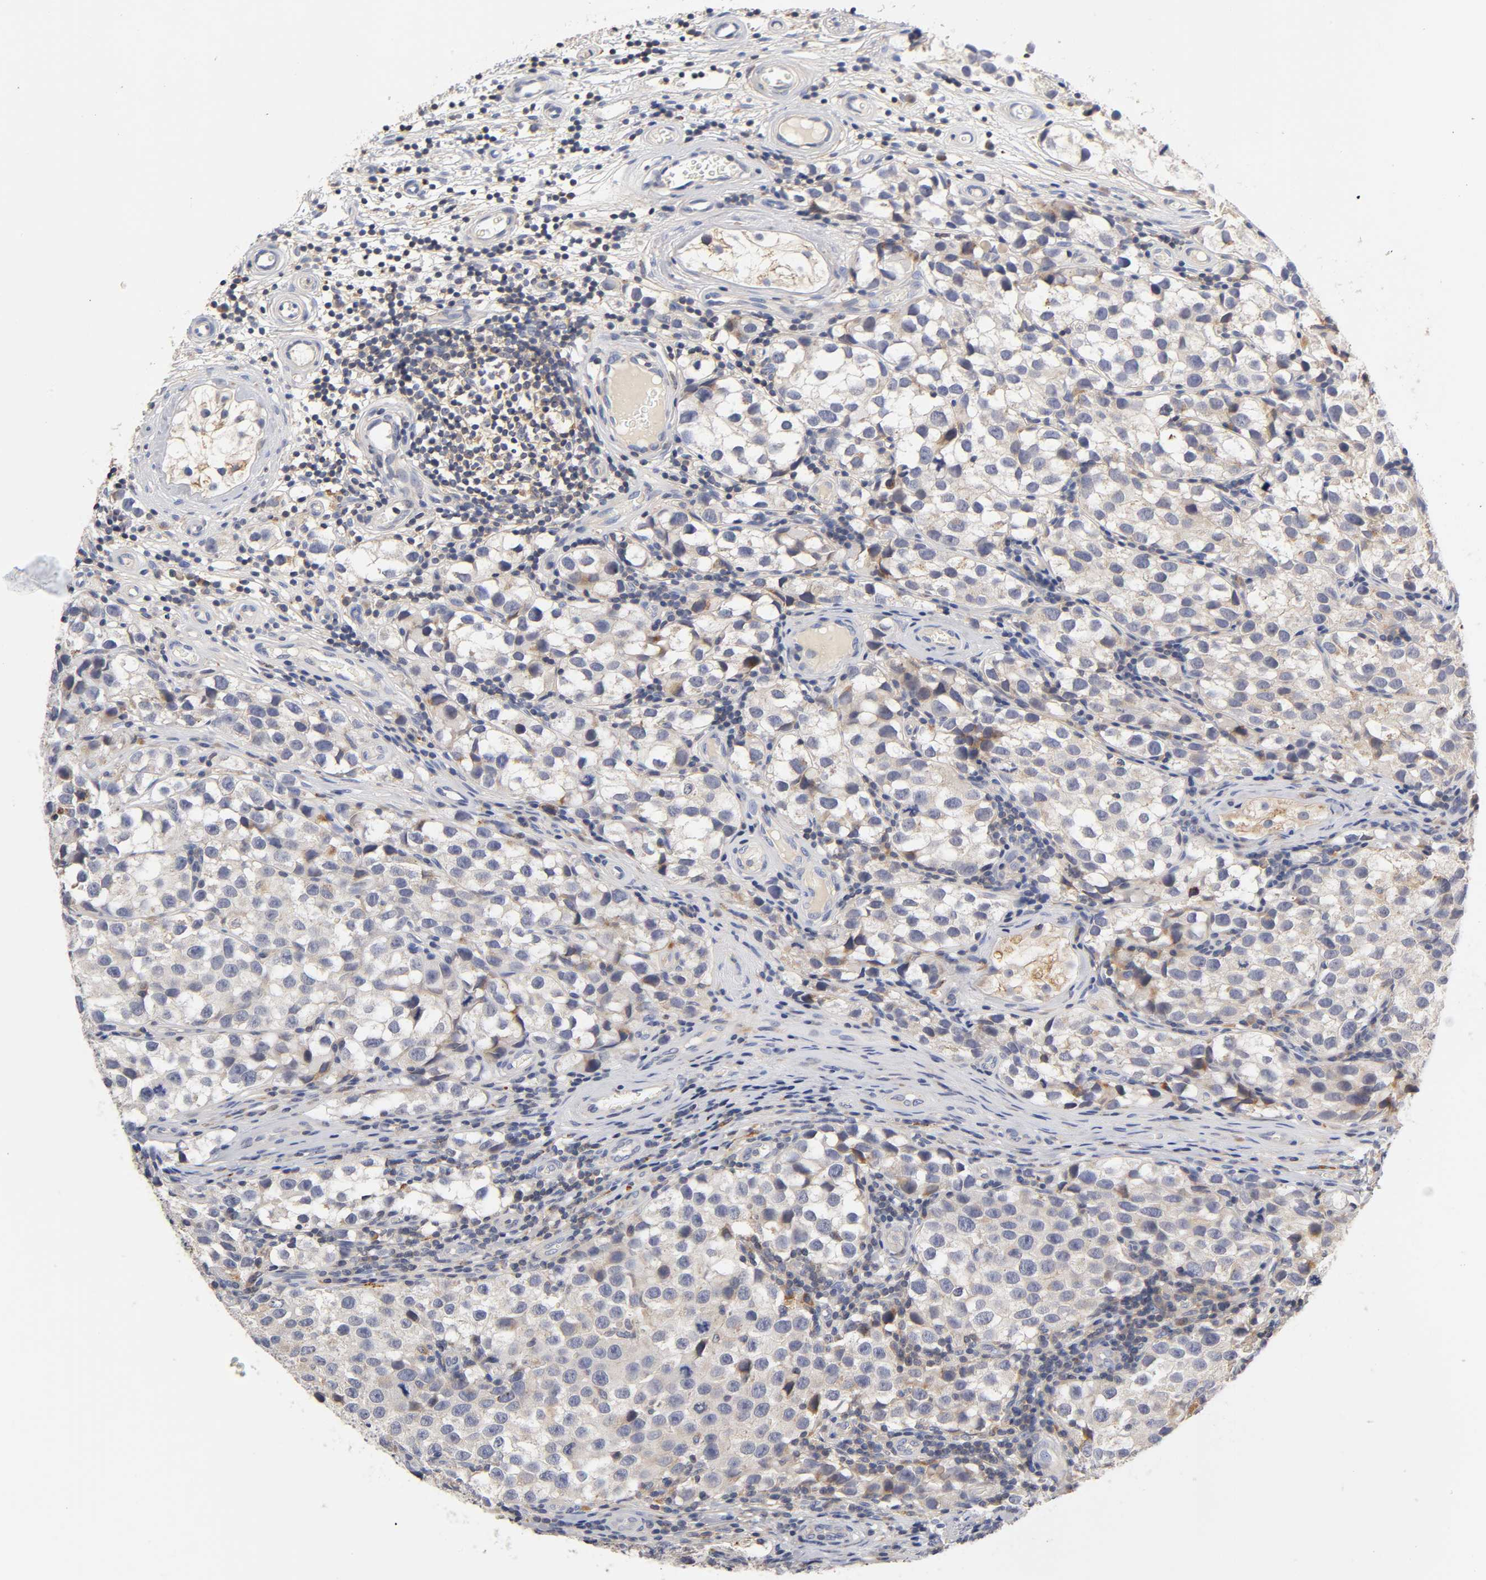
{"staining": {"intensity": "weak", "quantity": "<25%", "location": "cytoplasmic/membranous"}, "tissue": "testis cancer", "cell_type": "Tumor cells", "image_type": "cancer", "snomed": [{"axis": "morphology", "description": "Seminoma, NOS"}, {"axis": "topography", "description": "Testis"}], "caption": "This is a photomicrograph of immunohistochemistry (IHC) staining of testis cancer (seminoma), which shows no expression in tumor cells.", "gene": "RHOA", "patient": {"sex": "male", "age": 39}}